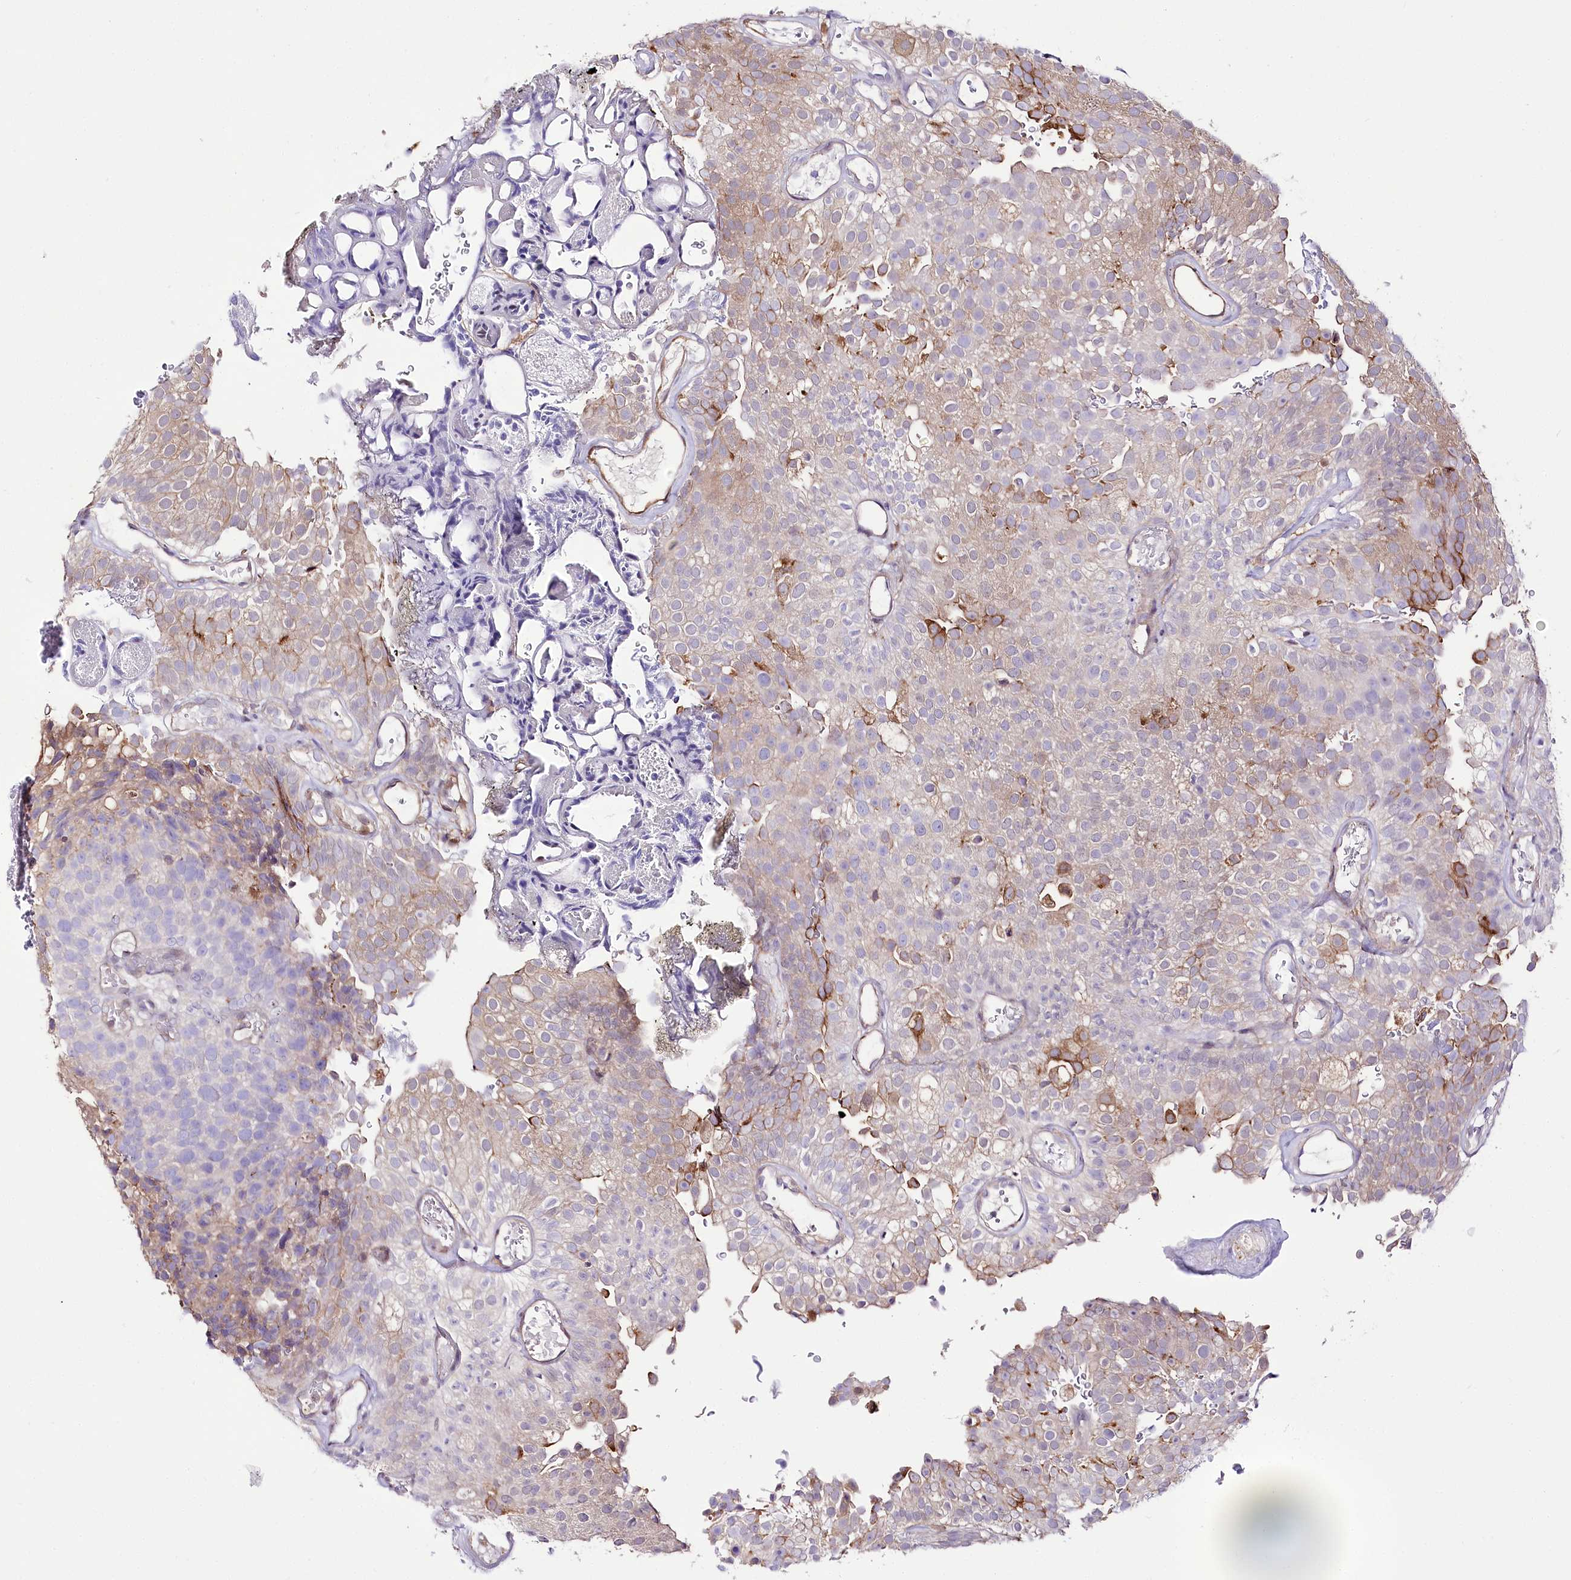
{"staining": {"intensity": "moderate", "quantity": "25%-75%", "location": "cytoplasmic/membranous"}, "tissue": "urothelial cancer", "cell_type": "Tumor cells", "image_type": "cancer", "snomed": [{"axis": "morphology", "description": "Urothelial carcinoma, Low grade"}, {"axis": "topography", "description": "Urinary bladder"}], "caption": "Immunohistochemistry (IHC) (DAB) staining of human urothelial carcinoma (low-grade) exhibits moderate cytoplasmic/membranous protein staining in about 25%-75% of tumor cells. The staining was performed using DAB to visualize the protein expression in brown, while the nuclei were stained in blue with hematoxylin (Magnification: 20x).", "gene": "UGP2", "patient": {"sex": "male", "age": 78}}